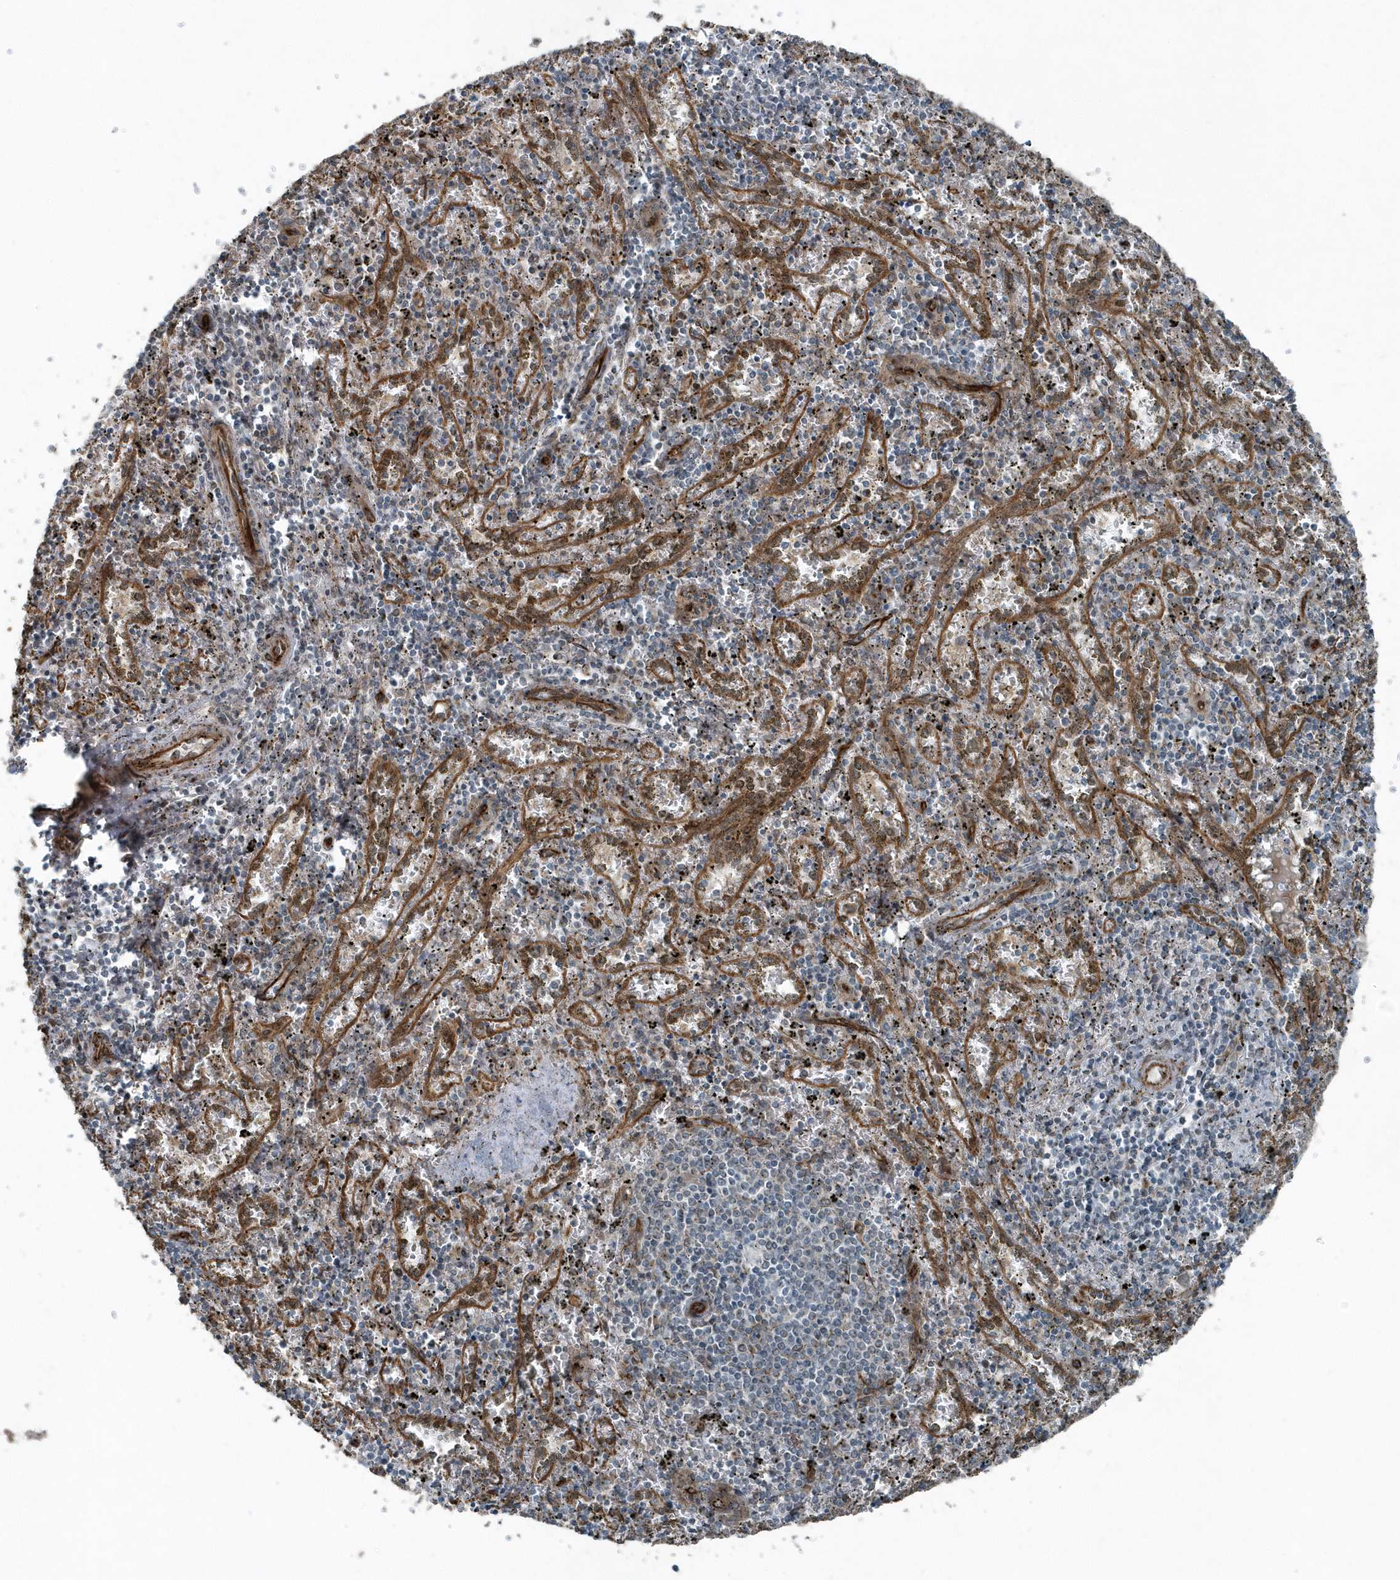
{"staining": {"intensity": "negative", "quantity": "none", "location": "none"}, "tissue": "spleen", "cell_type": "Cells in red pulp", "image_type": "normal", "snomed": [{"axis": "morphology", "description": "Normal tissue, NOS"}, {"axis": "topography", "description": "Spleen"}], "caption": "Immunohistochemistry of benign spleen reveals no expression in cells in red pulp. (DAB immunohistochemistry visualized using brightfield microscopy, high magnification).", "gene": "GCC2", "patient": {"sex": "male", "age": 11}}